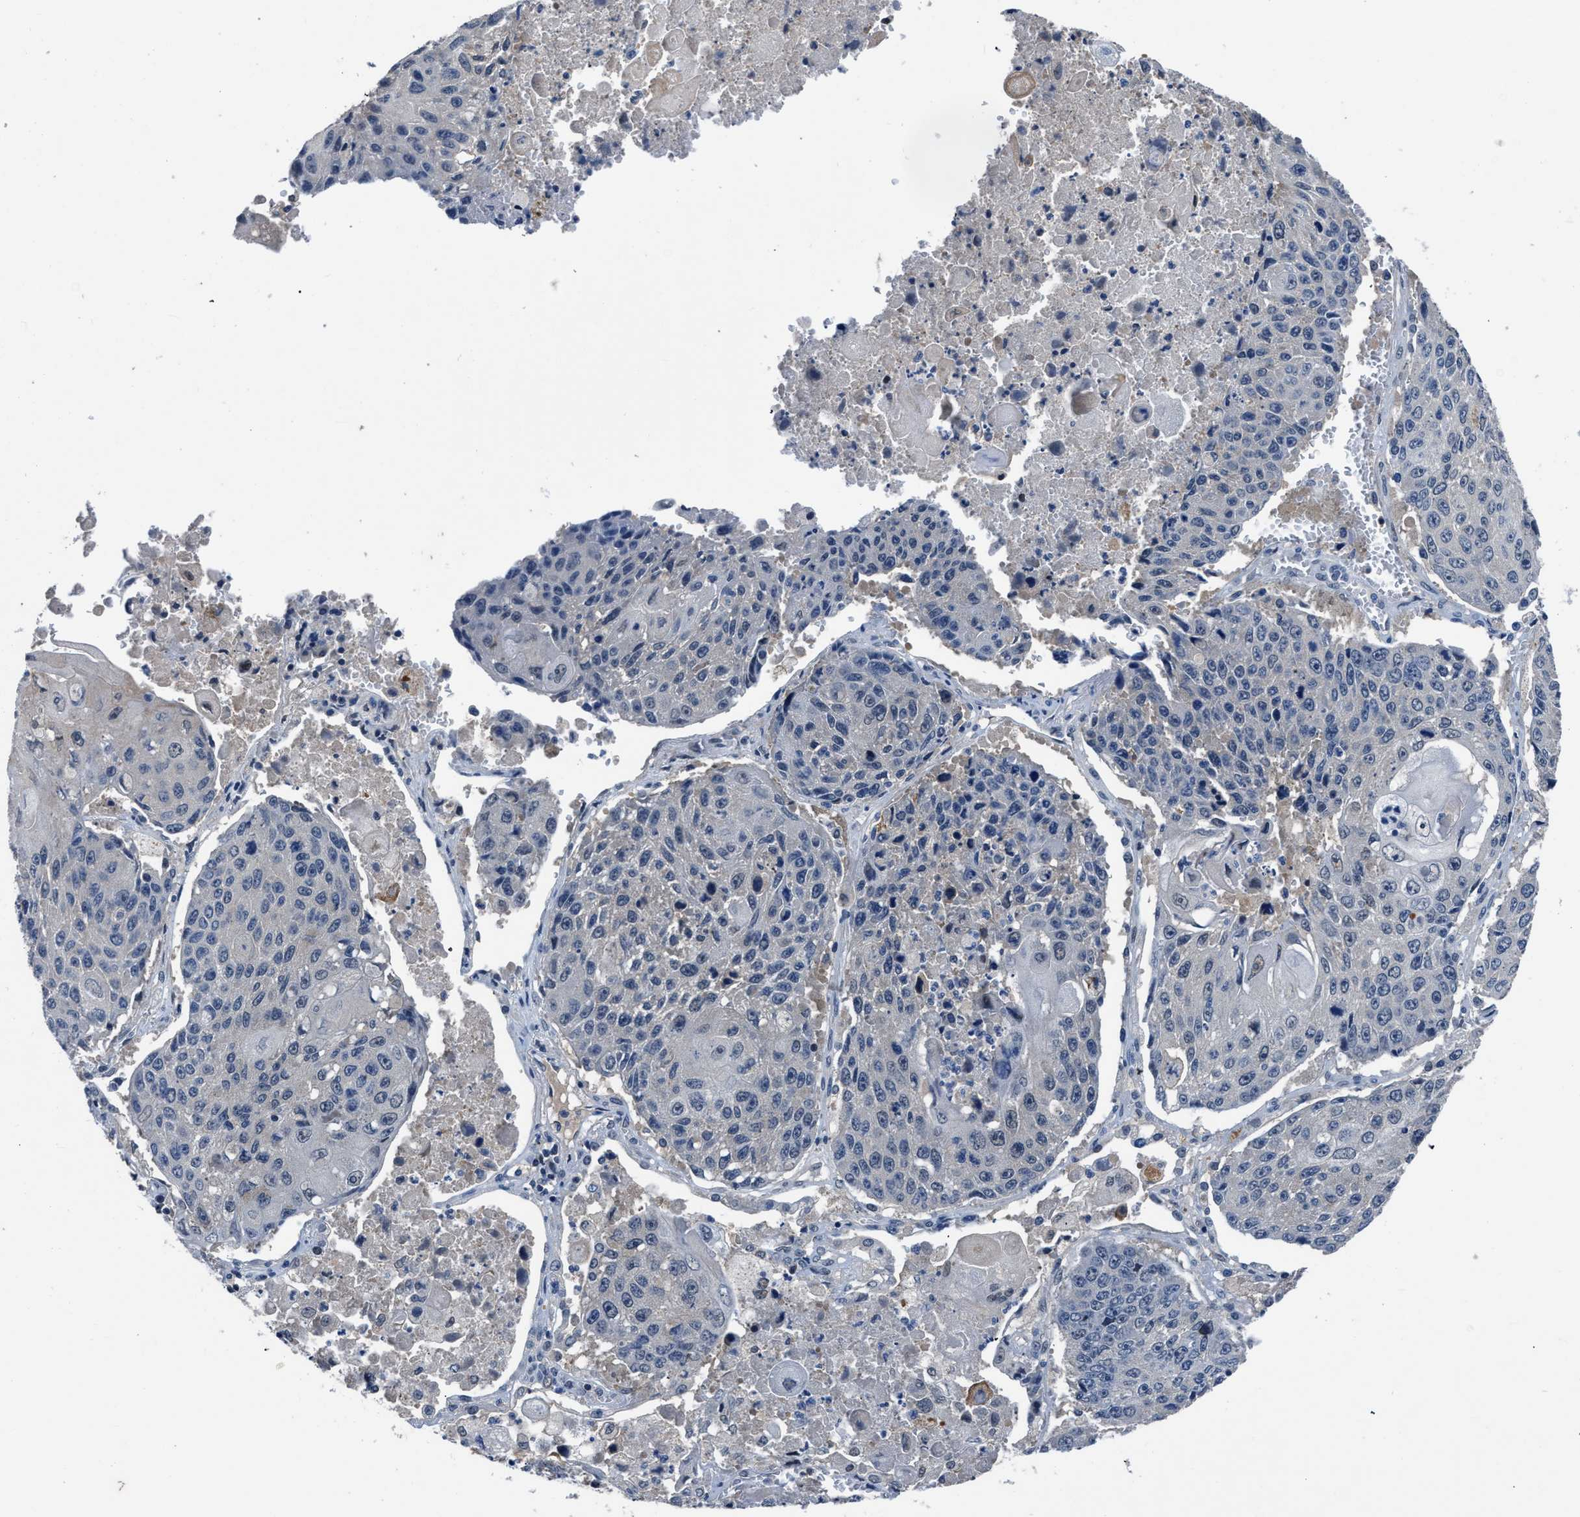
{"staining": {"intensity": "negative", "quantity": "none", "location": "none"}, "tissue": "lung cancer", "cell_type": "Tumor cells", "image_type": "cancer", "snomed": [{"axis": "morphology", "description": "Squamous cell carcinoma, NOS"}, {"axis": "topography", "description": "Lung"}], "caption": "High power microscopy micrograph of an immunohistochemistry micrograph of squamous cell carcinoma (lung), revealing no significant positivity in tumor cells.", "gene": "LANCL2", "patient": {"sex": "male", "age": 61}}